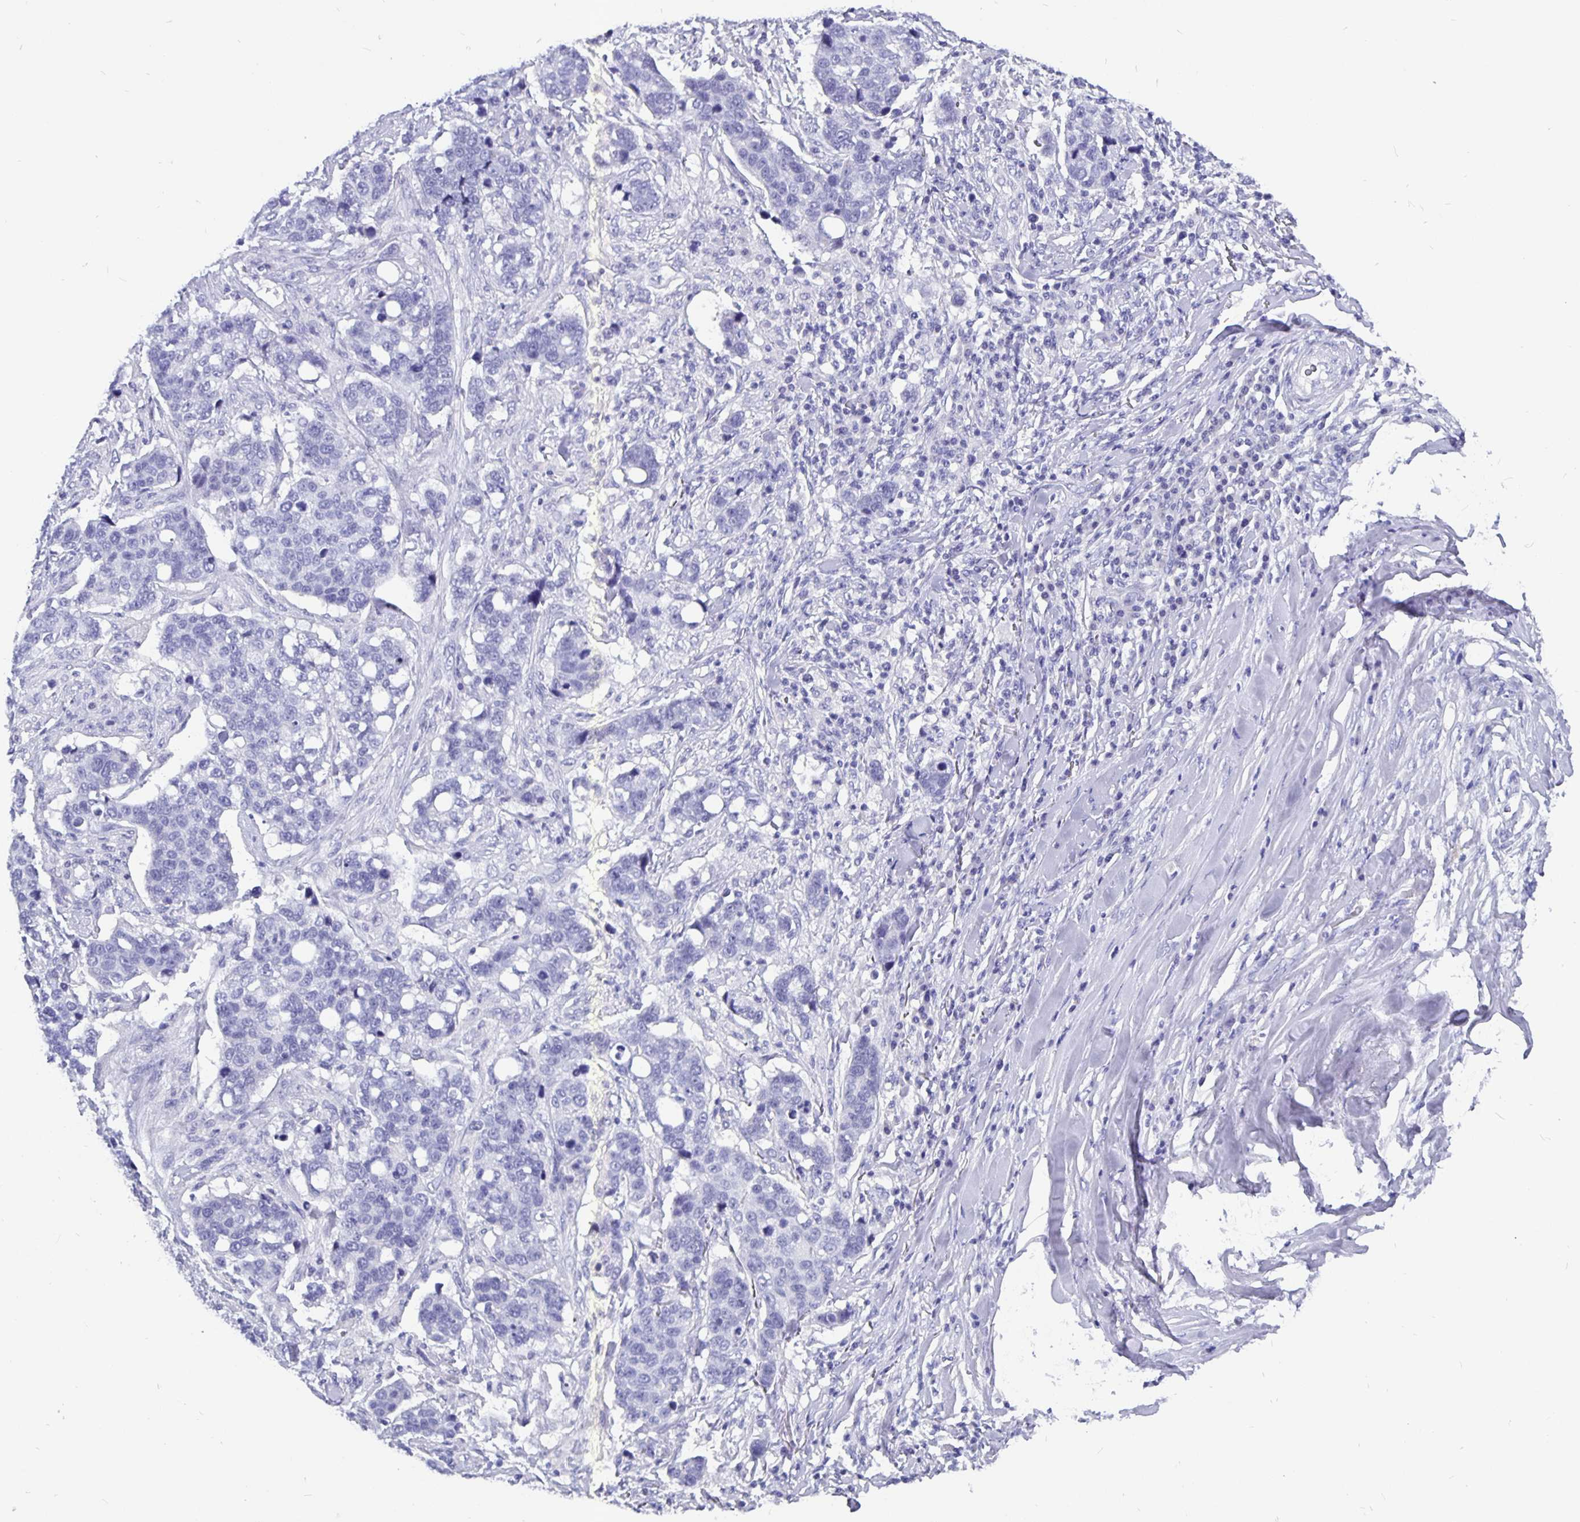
{"staining": {"intensity": "negative", "quantity": "none", "location": "none"}, "tissue": "lung cancer", "cell_type": "Tumor cells", "image_type": "cancer", "snomed": [{"axis": "morphology", "description": "Squamous cell carcinoma, NOS"}, {"axis": "topography", "description": "Lymph node"}, {"axis": "topography", "description": "Lung"}], "caption": "DAB immunohistochemical staining of human lung squamous cell carcinoma demonstrates no significant staining in tumor cells. (Brightfield microscopy of DAB immunohistochemistry at high magnification).", "gene": "ODF3B", "patient": {"sex": "male", "age": 61}}